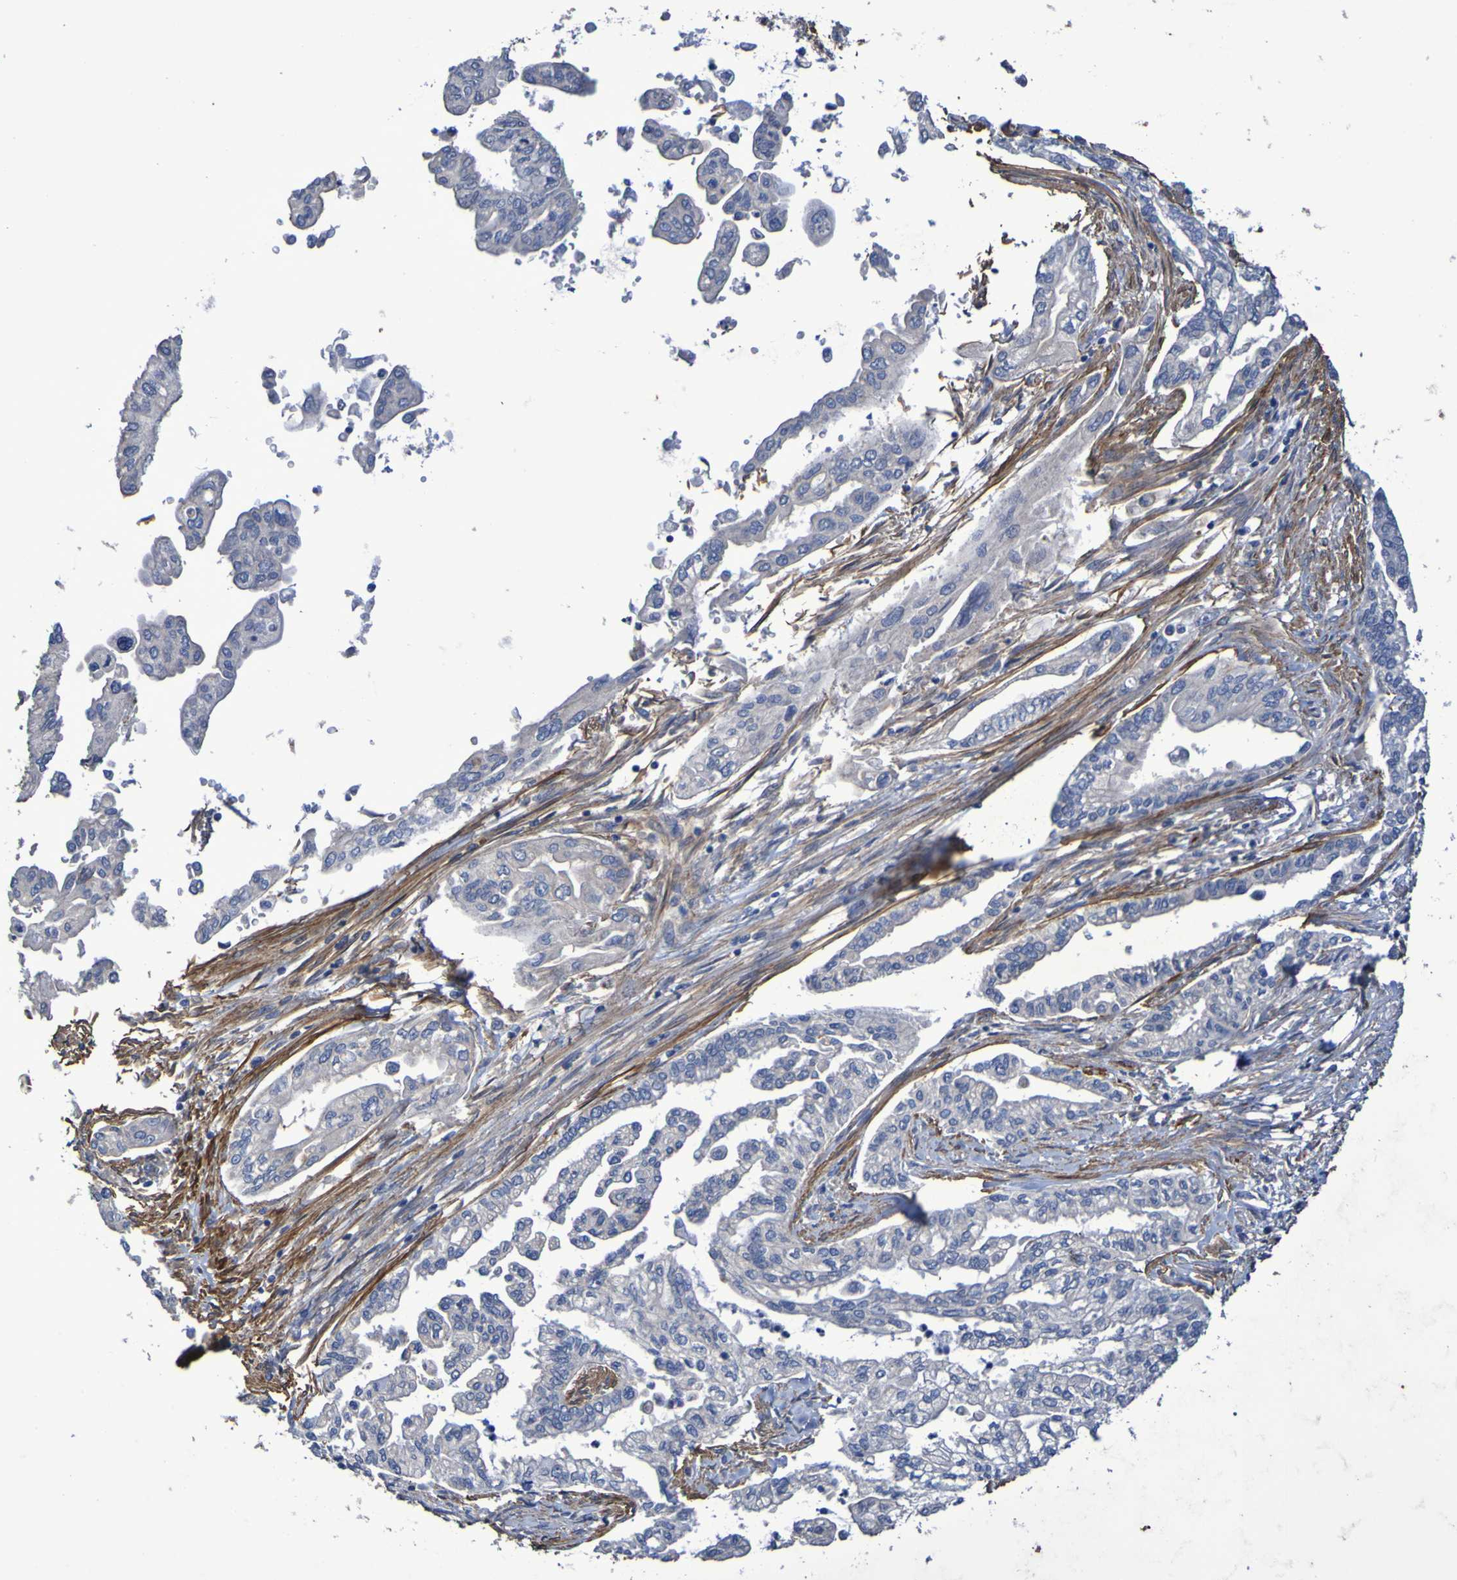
{"staining": {"intensity": "negative", "quantity": "none", "location": "none"}, "tissue": "pancreatic cancer", "cell_type": "Tumor cells", "image_type": "cancer", "snomed": [{"axis": "morphology", "description": "Normal tissue, NOS"}, {"axis": "topography", "description": "Pancreas"}], "caption": "This image is of pancreatic cancer stained with IHC to label a protein in brown with the nuclei are counter-stained blue. There is no positivity in tumor cells.", "gene": "SRPRB", "patient": {"sex": "male", "age": 42}}